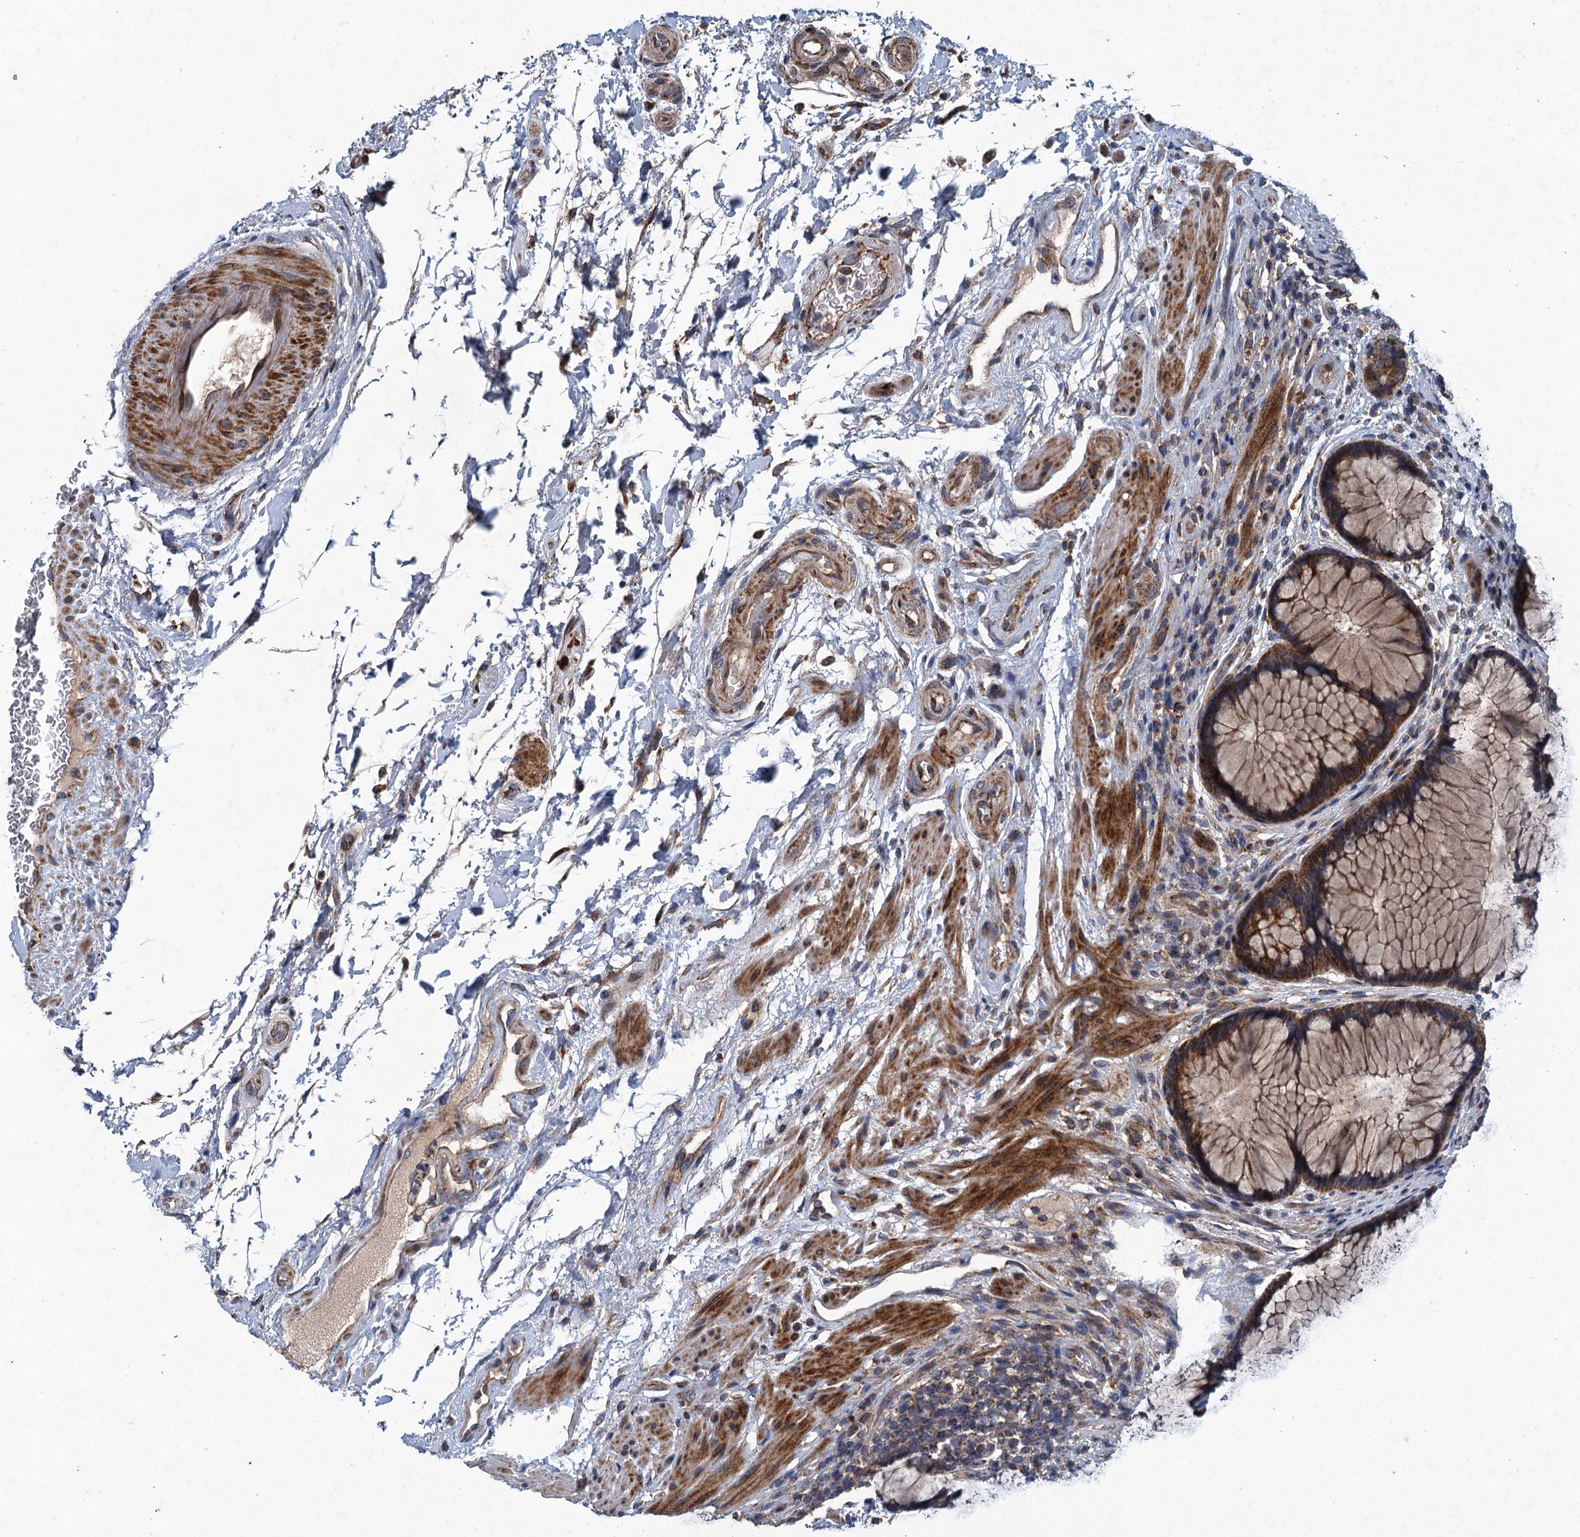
{"staining": {"intensity": "strong", "quantity": ">75%", "location": "cytoplasmic/membranous"}, "tissue": "rectum", "cell_type": "Glandular cells", "image_type": "normal", "snomed": [{"axis": "morphology", "description": "Normal tissue, NOS"}, {"axis": "topography", "description": "Rectum"}], "caption": "Strong cytoplasmic/membranous expression for a protein is appreciated in about >75% of glandular cells of normal rectum using IHC.", "gene": "BCS1L", "patient": {"sex": "male", "age": 51}}